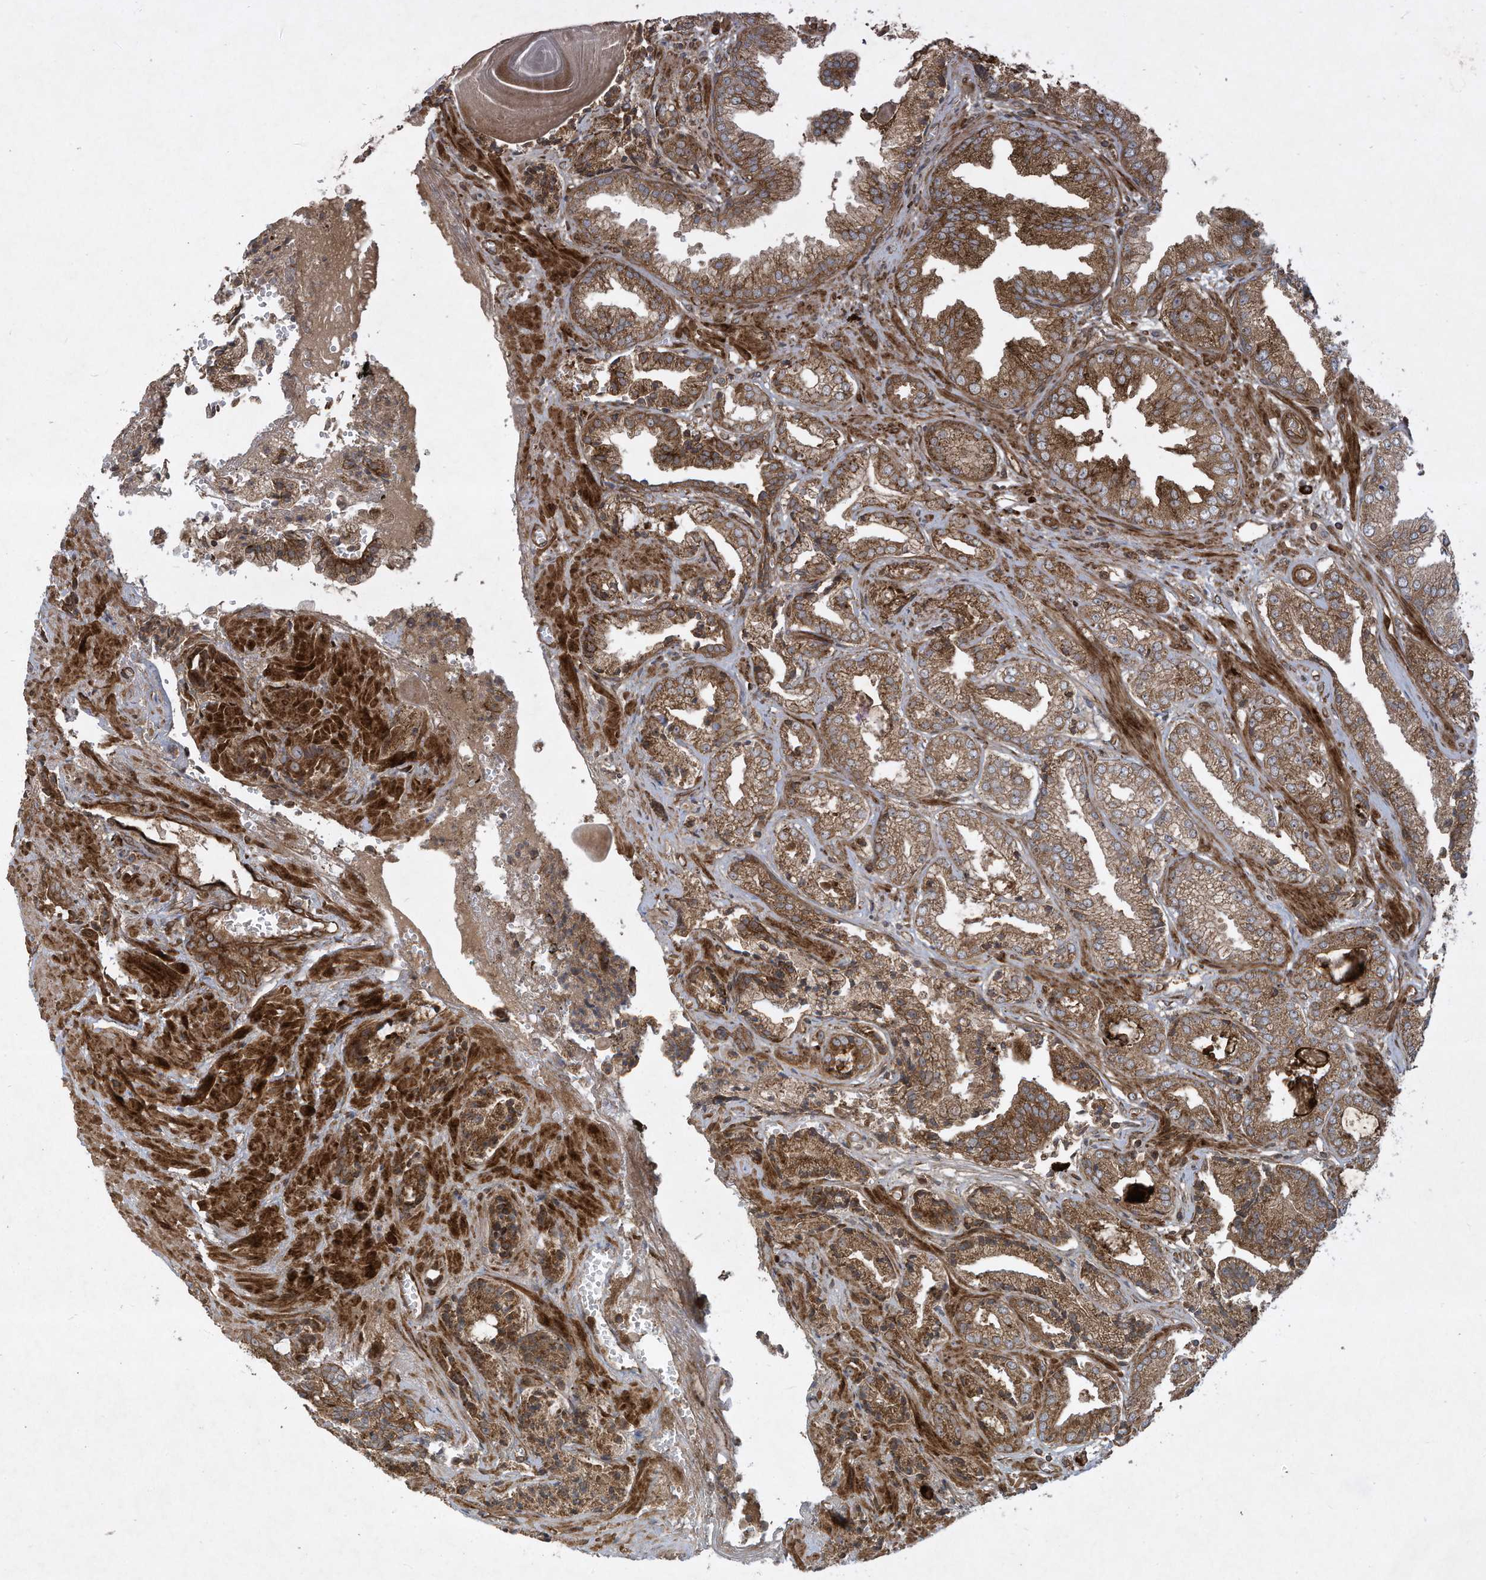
{"staining": {"intensity": "moderate", "quantity": ">75%", "location": "cytoplasmic/membranous"}, "tissue": "prostate cancer", "cell_type": "Tumor cells", "image_type": "cancer", "snomed": [{"axis": "morphology", "description": "Adenocarcinoma, High grade"}, {"axis": "topography", "description": "Prostate"}], "caption": "Tumor cells demonstrate medium levels of moderate cytoplasmic/membranous expression in about >75% of cells in prostate cancer. (Stains: DAB in brown, nuclei in blue, Microscopy: brightfield microscopy at high magnification).", "gene": "DDIT4", "patient": {"sex": "male", "age": 71}}